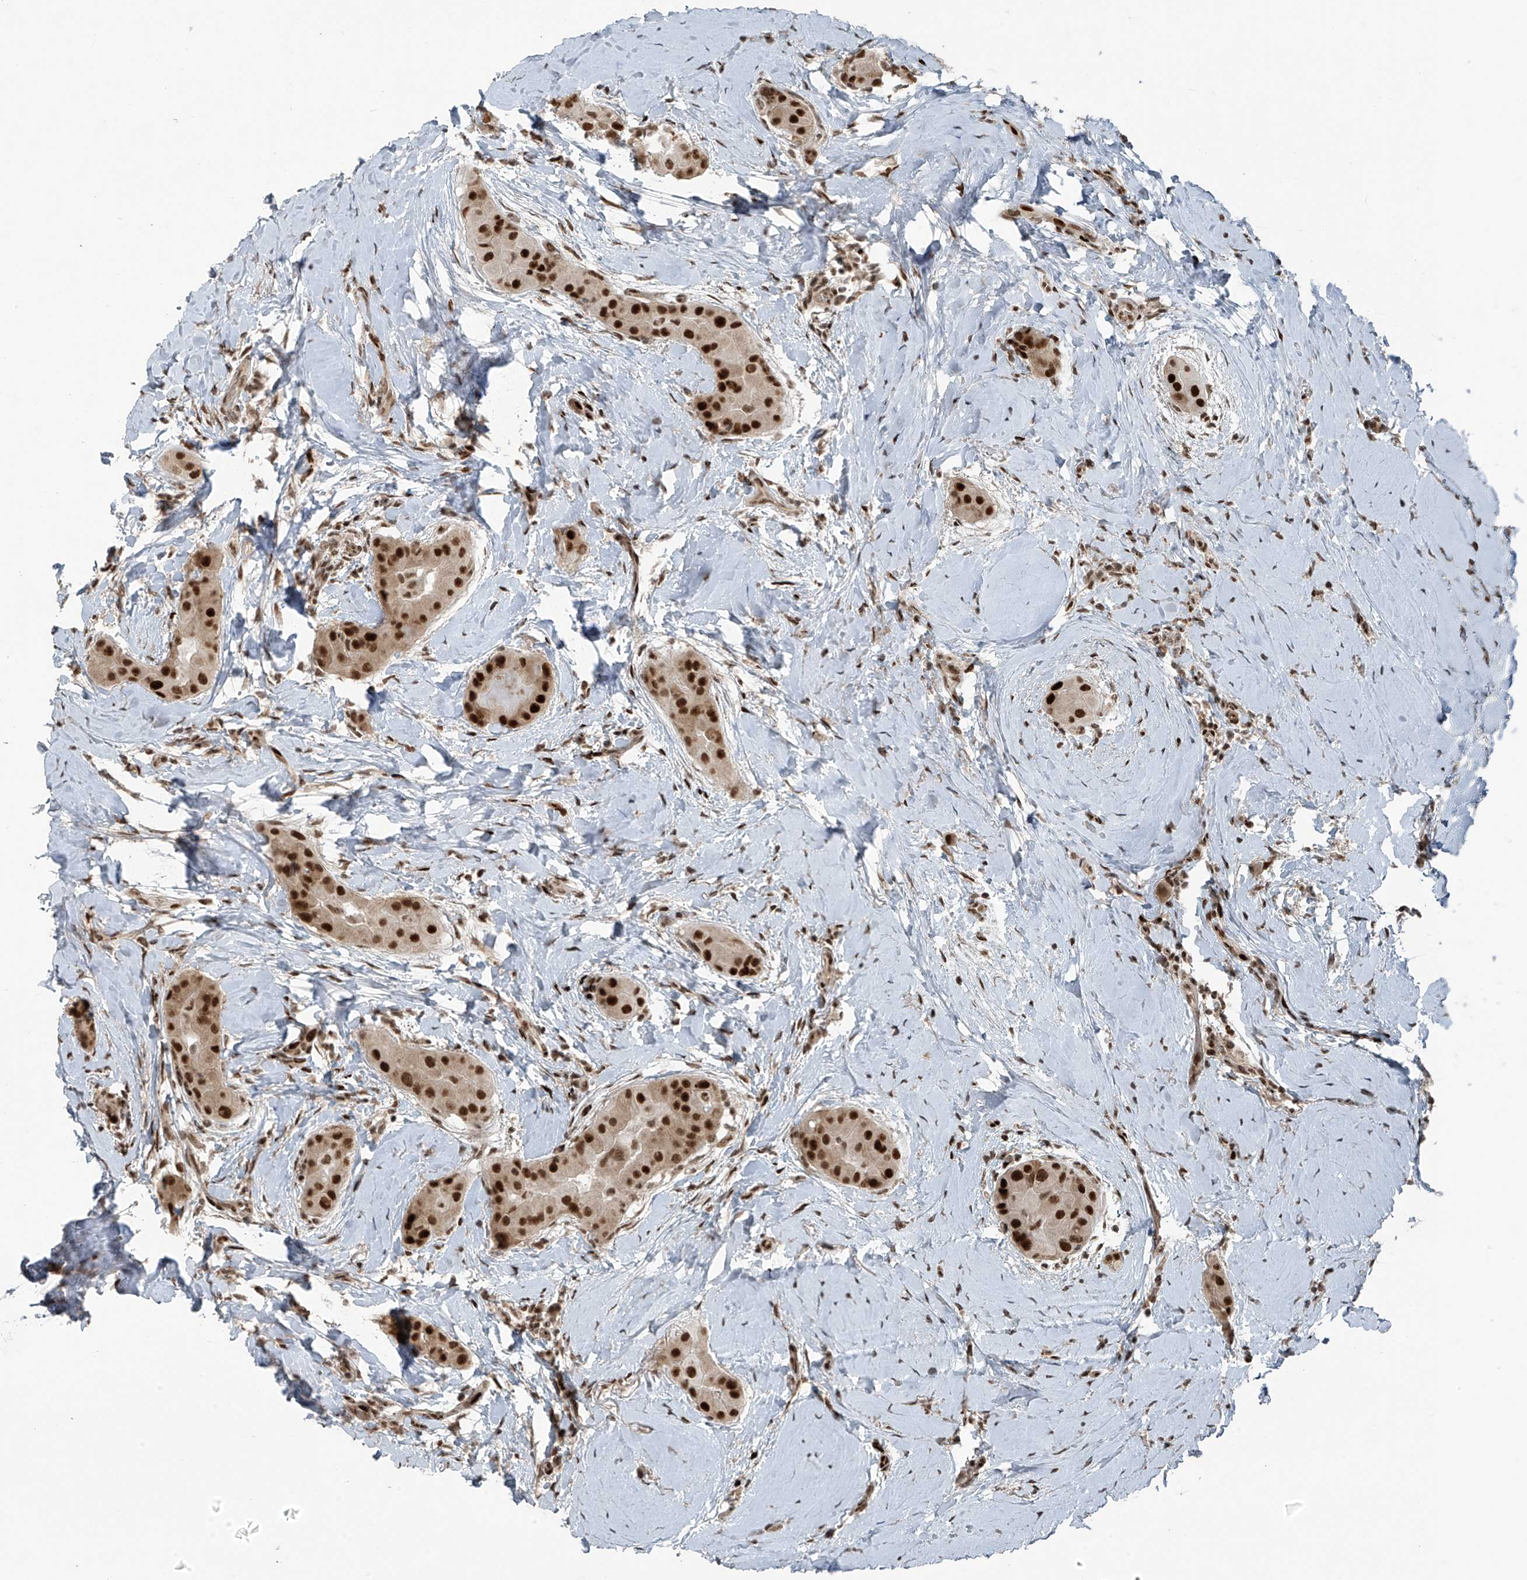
{"staining": {"intensity": "strong", "quantity": ">75%", "location": "nuclear"}, "tissue": "thyroid cancer", "cell_type": "Tumor cells", "image_type": "cancer", "snomed": [{"axis": "morphology", "description": "Papillary adenocarcinoma, NOS"}, {"axis": "topography", "description": "Thyroid gland"}], "caption": "Protein analysis of thyroid cancer (papillary adenocarcinoma) tissue displays strong nuclear staining in about >75% of tumor cells.", "gene": "PCNP", "patient": {"sex": "male", "age": 33}}